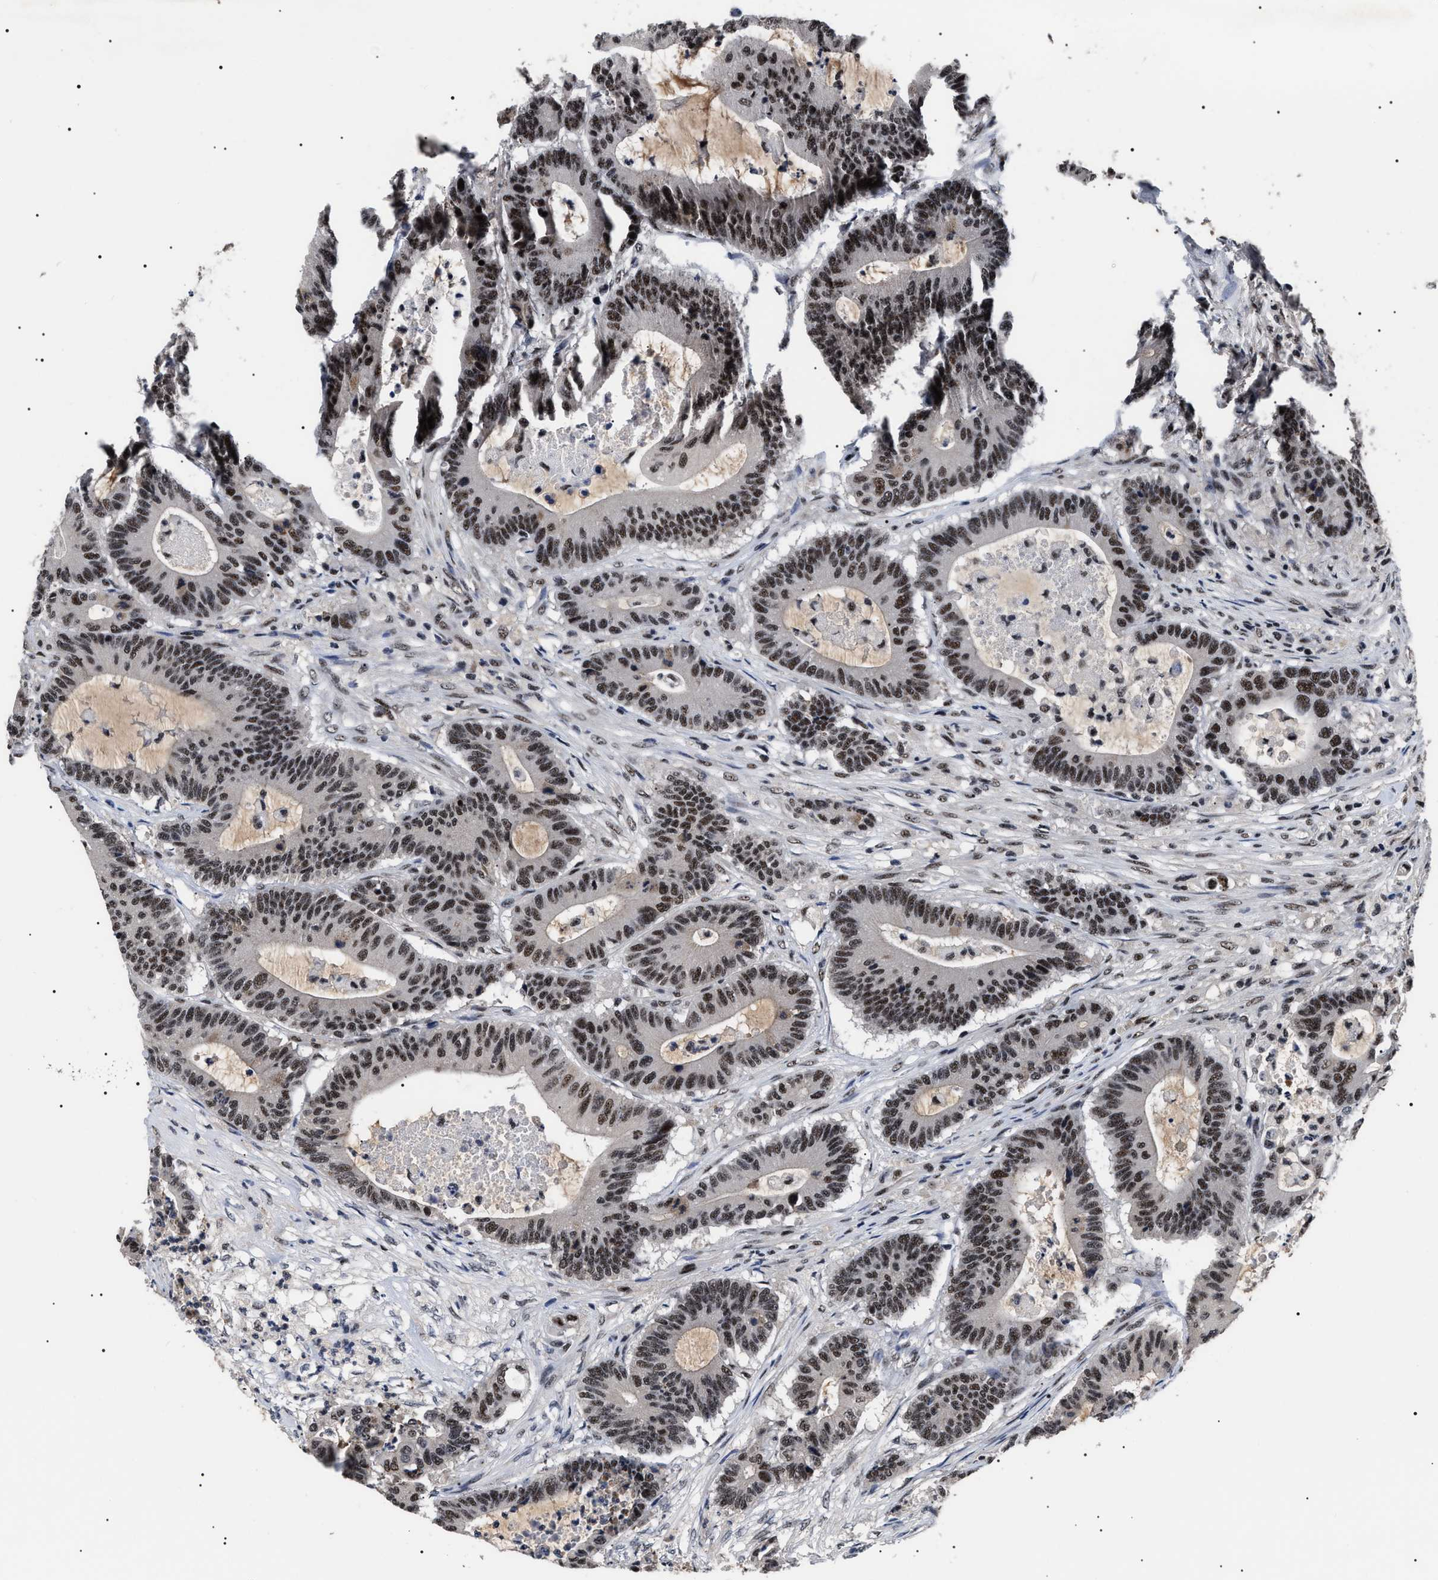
{"staining": {"intensity": "moderate", "quantity": ">75%", "location": "nuclear"}, "tissue": "colorectal cancer", "cell_type": "Tumor cells", "image_type": "cancer", "snomed": [{"axis": "morphology", "description": "Adenocarcinoma, NOS"}, {"axis": "topography", "description": "Colon"}], "caption": "Adenocarcinoma (colorectal) tissue reveals moderate nuclear staining in approximately >75% of tumor cells", "gene": "CAAP1", "patient": {"sex": "female", "age": 84}}